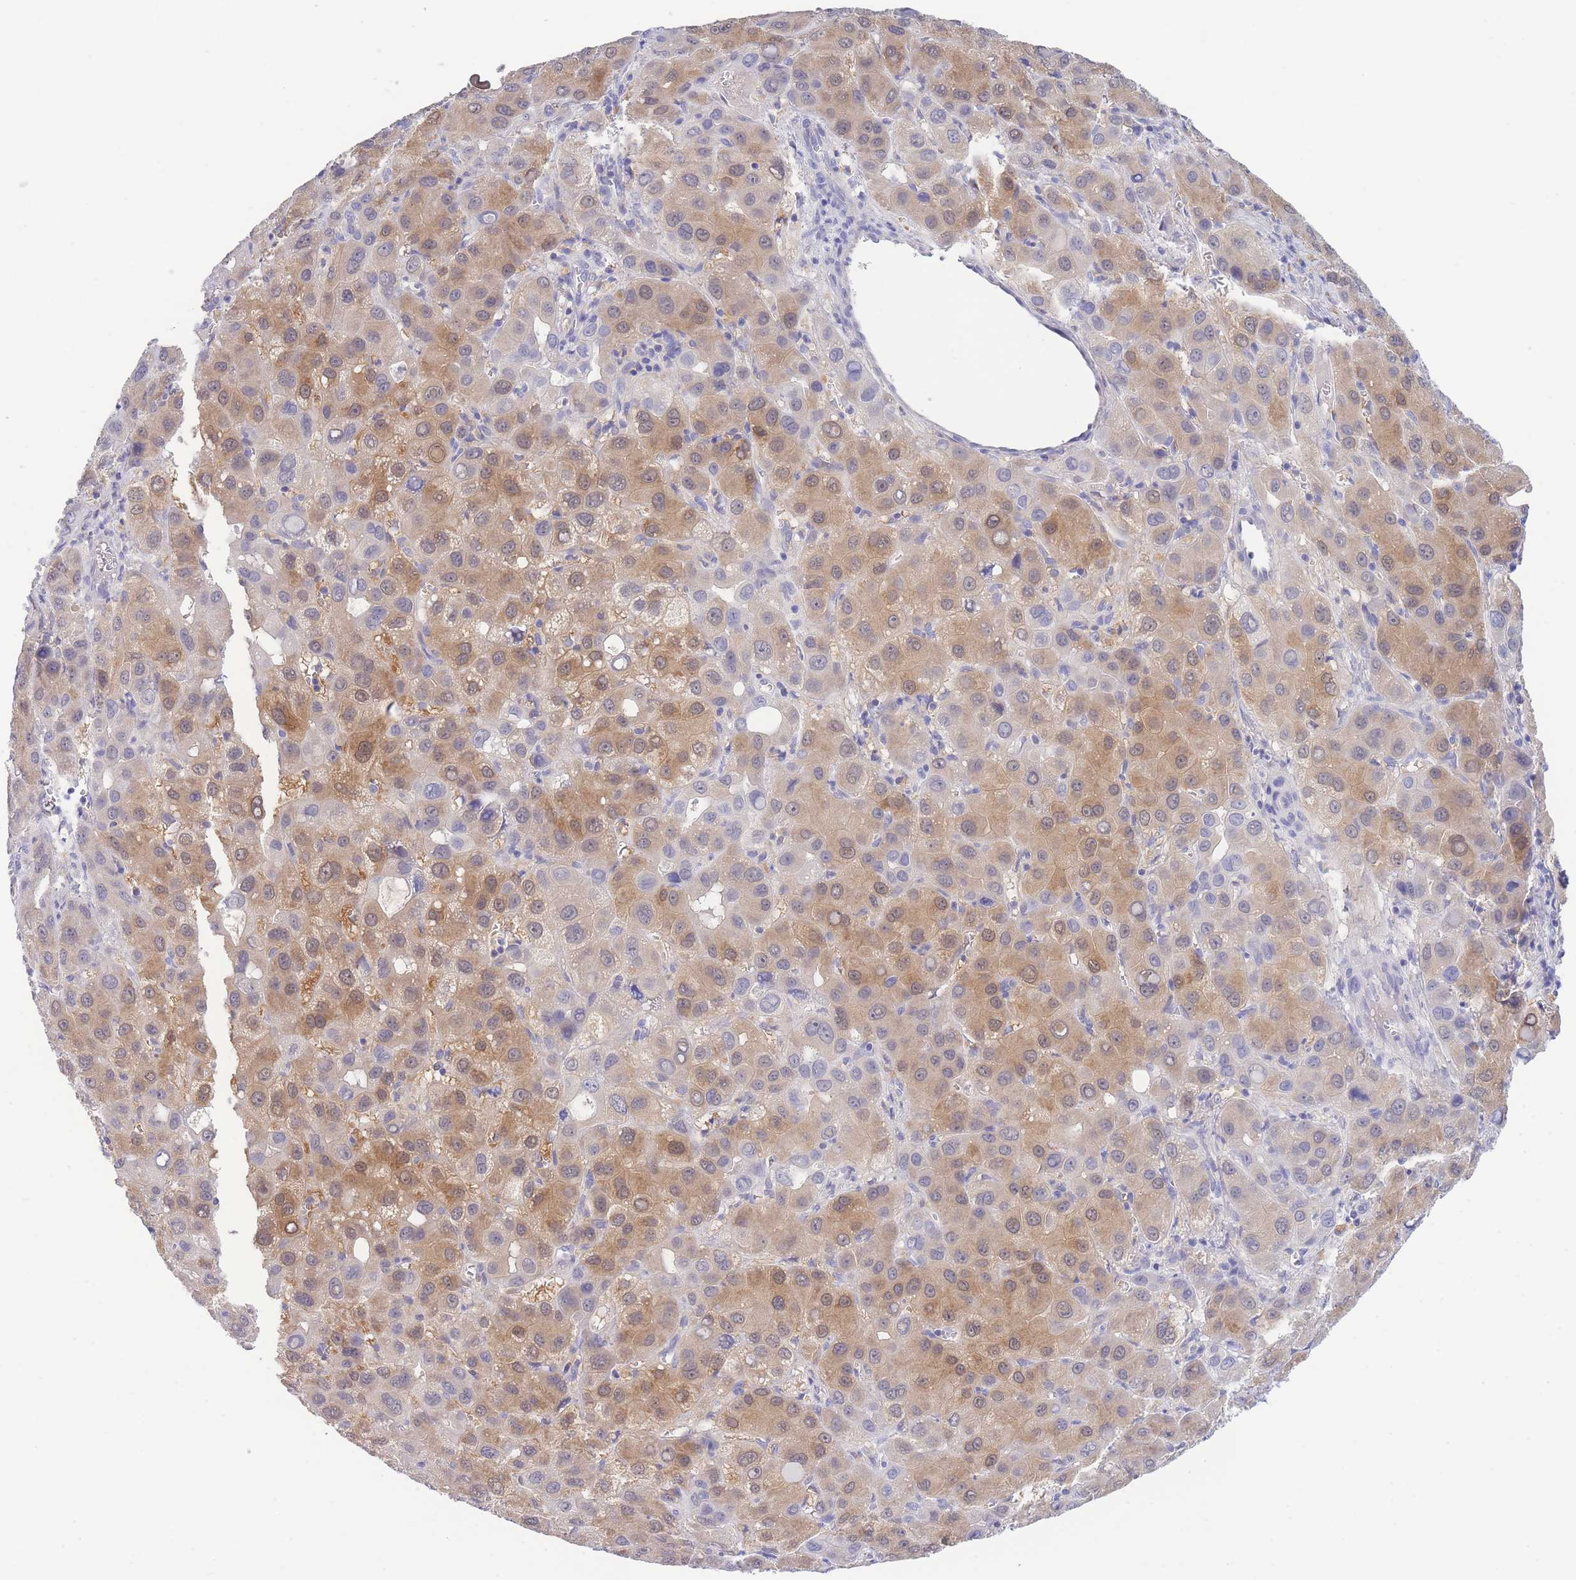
{"staining": {"intensity": "moderate", "quantity": "25%-75%", "location": "cytoplasmic/membranous,nuclear"}, "tissue": "liver cancer", "cell_type": "Tumor cells", "image_type": "cancer", "snomed": [{"axis": "morphology", "description": "Carcinoma, Hepatocellular, NOS"}, {"axis": "topography", "description": "Liver"}], "caption": "Liver cancer was stained to show a protein in brown. There is medium levels of moderate cytoplasmic/membranous and nuclear staining in approximately 25%-75% of tumor cells.", "gene": "PCDHB3", "patient": {"sex": "male", "age": 55}}